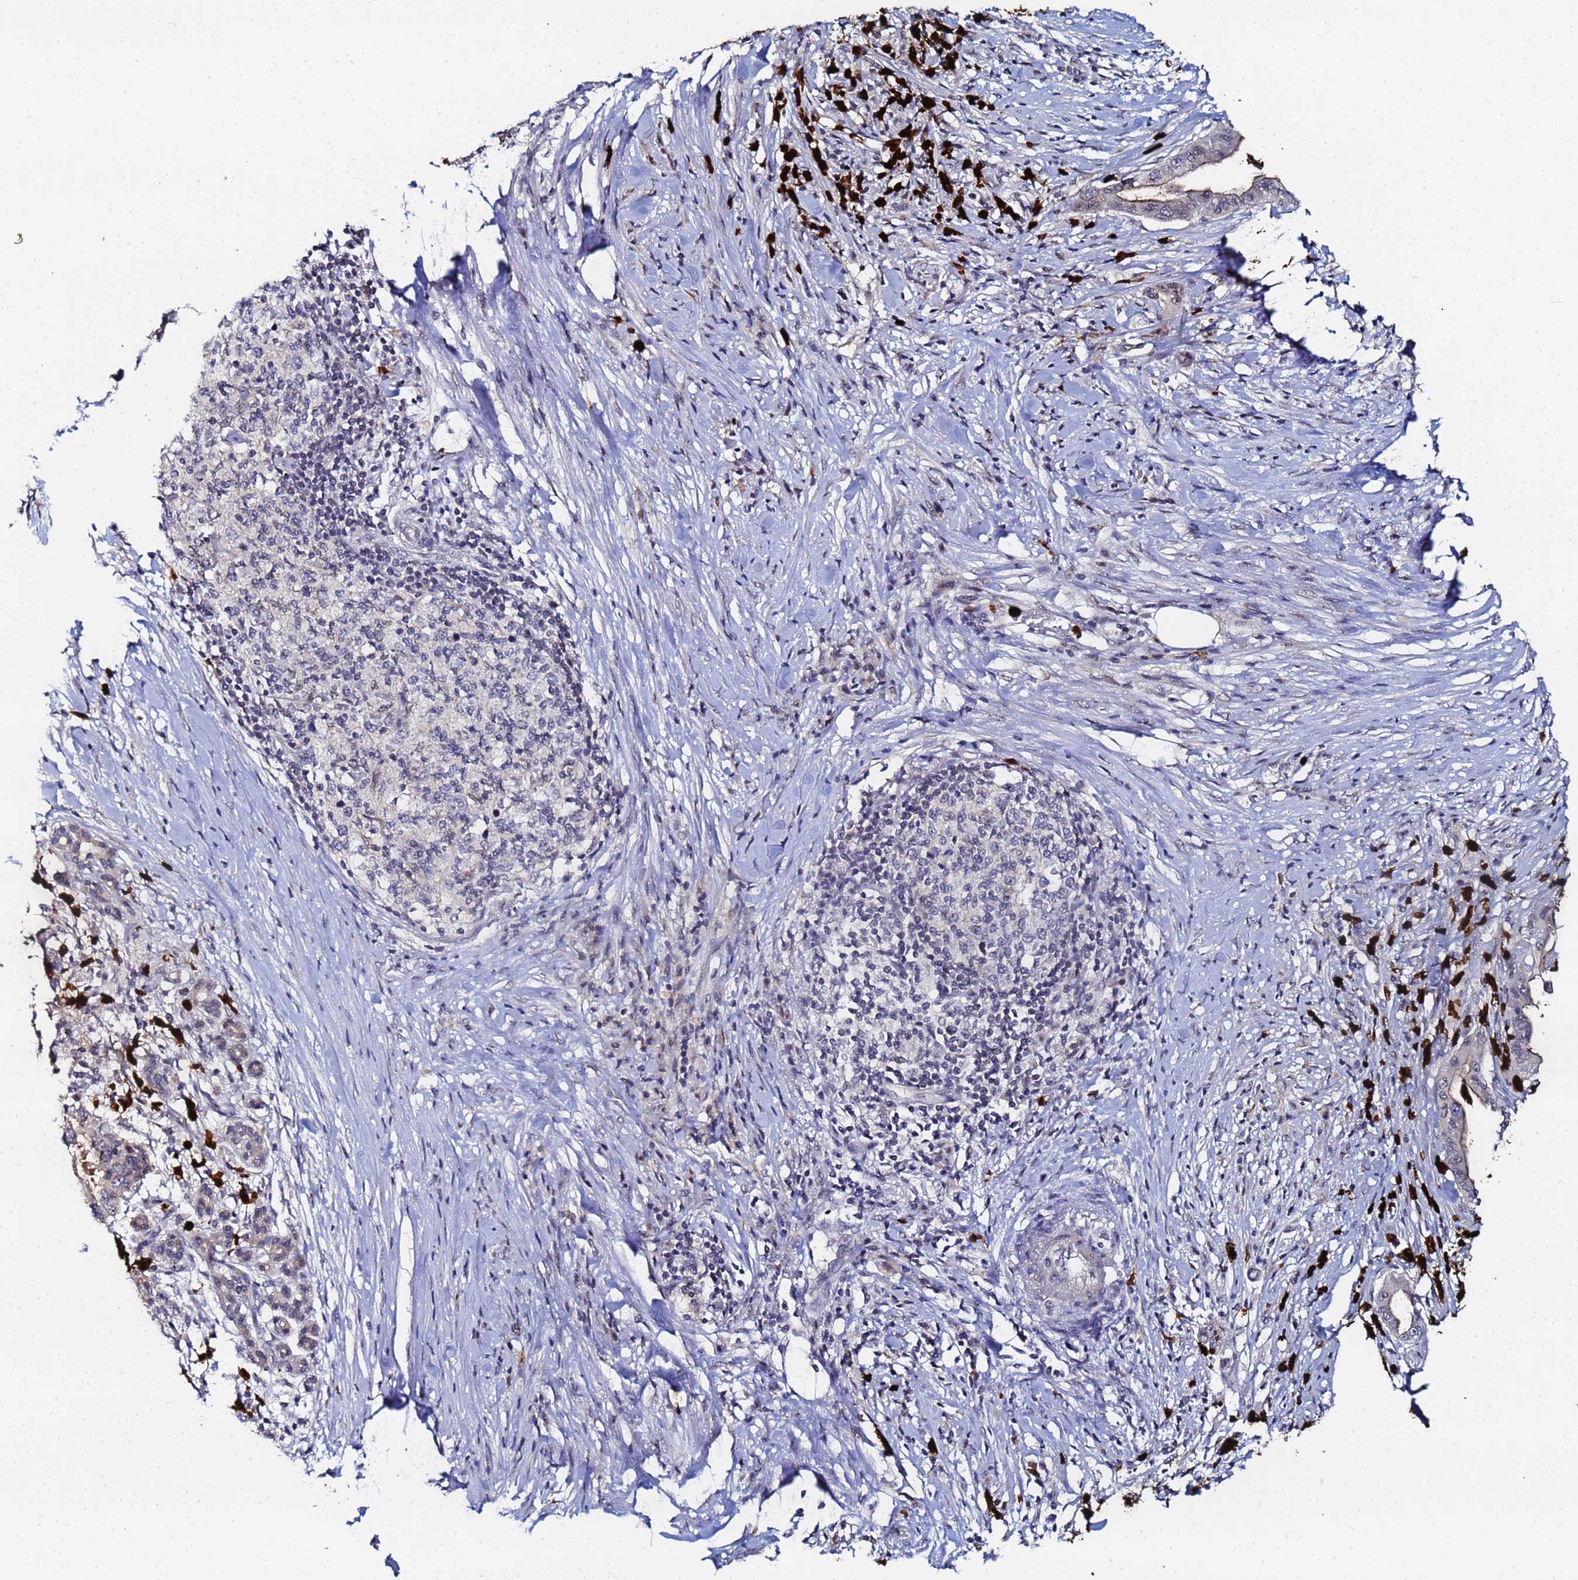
{"staining": {"intensity": "weak", "quantity": "<25%", "location": "cytoplasmic/membranous"}, "tissue": "pancreatic cancer", "cell_type": "Tumor cells", "image_type": "cancer", "snomed": [{"axis": "morphology", "description": "Adenocarcinoma, NOS"}, {"axis": "topography", "description": "Pancreas"}], "caption": "A high-resolution image shows IHC staining of pancreatic adenocarcinoma, which demonstrates no significant positivity in tumor cells.", "gene": "MTCL1", "patient": {"sex": "male", "age": 58}}